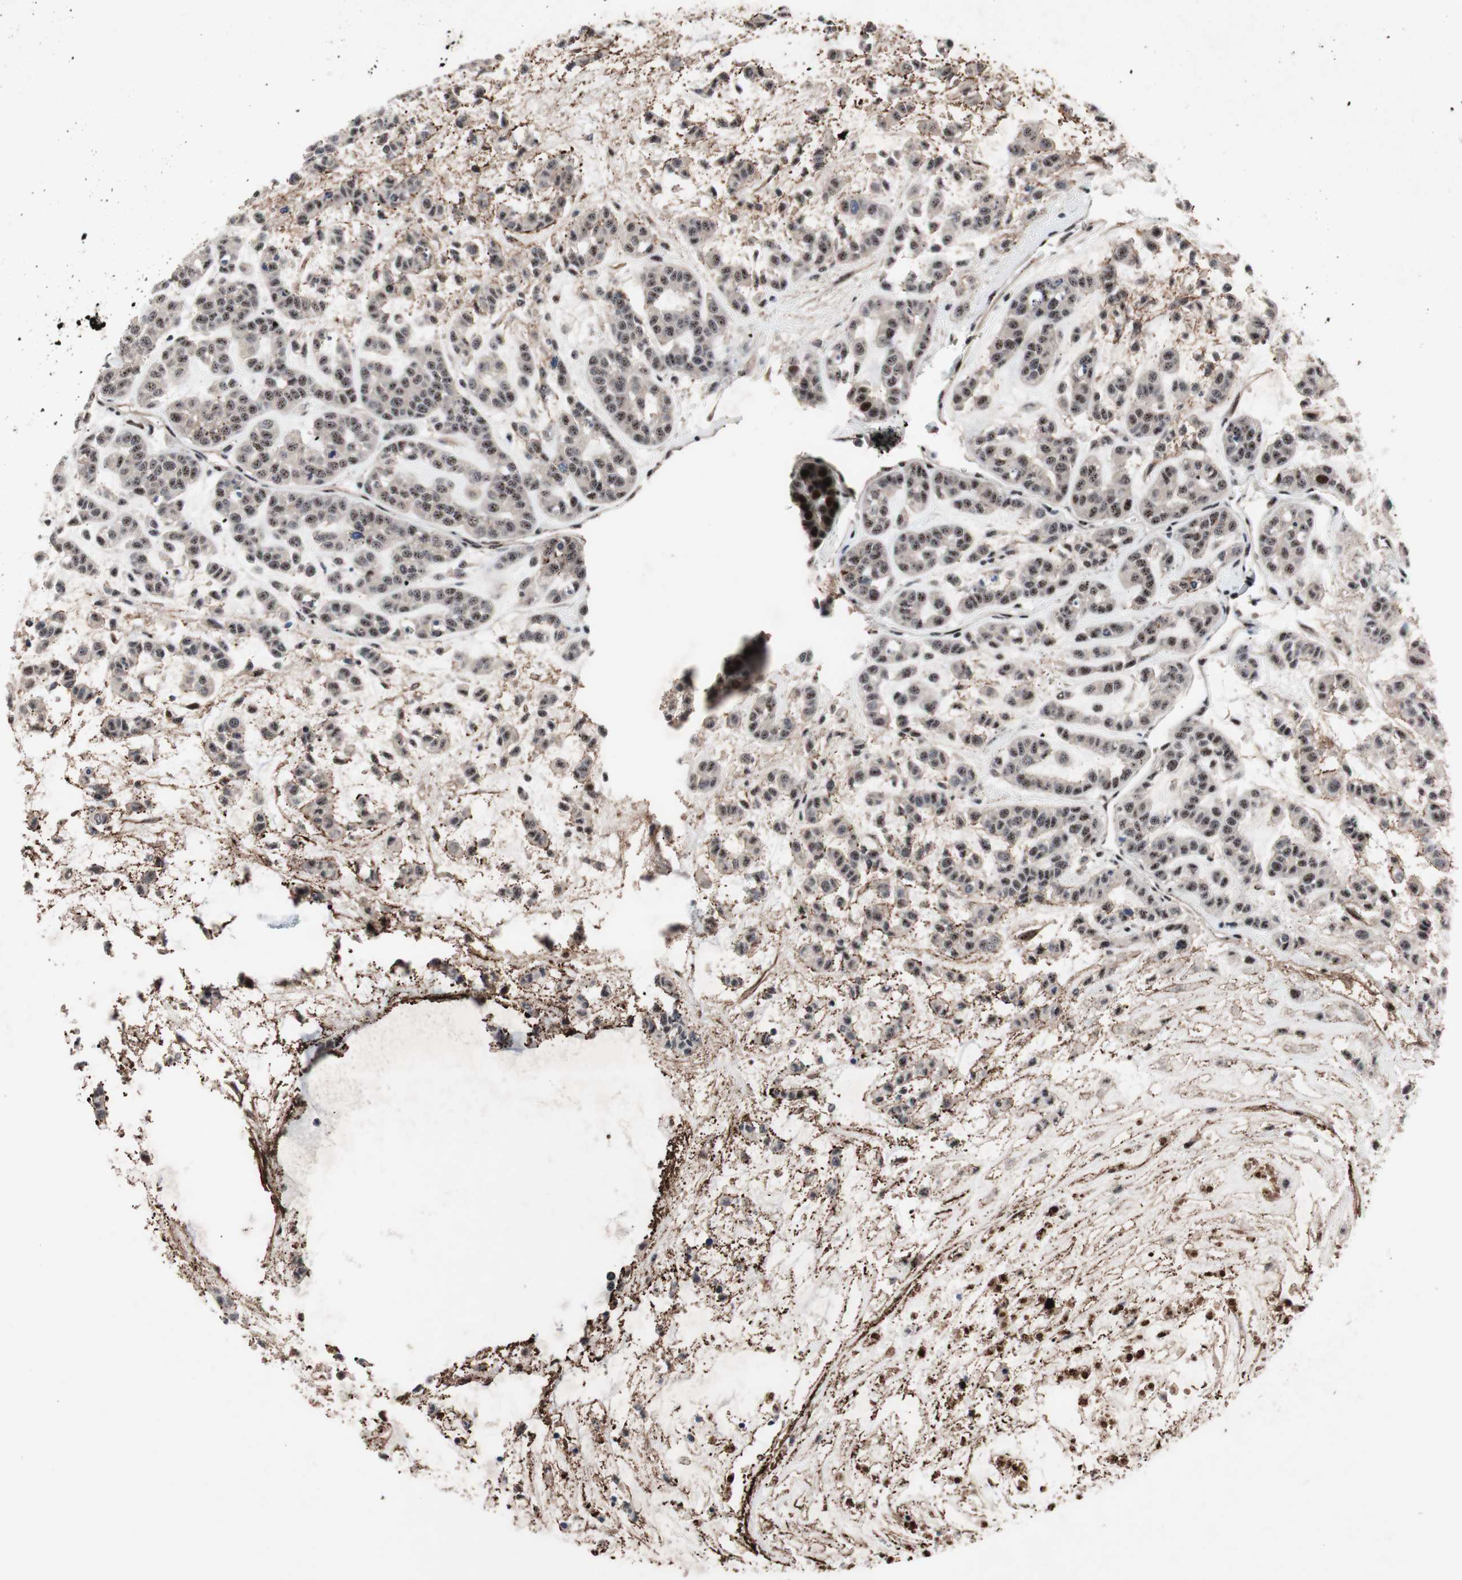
{"staining": {"intensity": "moderate", "quantity": ">75%", "location": "nuclear"}, "tissue": "head and neck cancer", "cell_type": "Tumor cells", "image_type": "cancer", "snomed": [{"axis": "morphology", "description": "Adenocarcinoma, NOS"}, {"axis": "morphology", "description": "Adenoma, NOS"}, {"axis": "topography", "description": "Head-Neck"}], "caption": "Head and neck cancer (adenocarcinoma) stained with a brown dye exhibits moderate nuclear positive staining in about >75% of tumor cells.", "gene": "SOX7", "patient": {"sex": "female", "age": 55}}